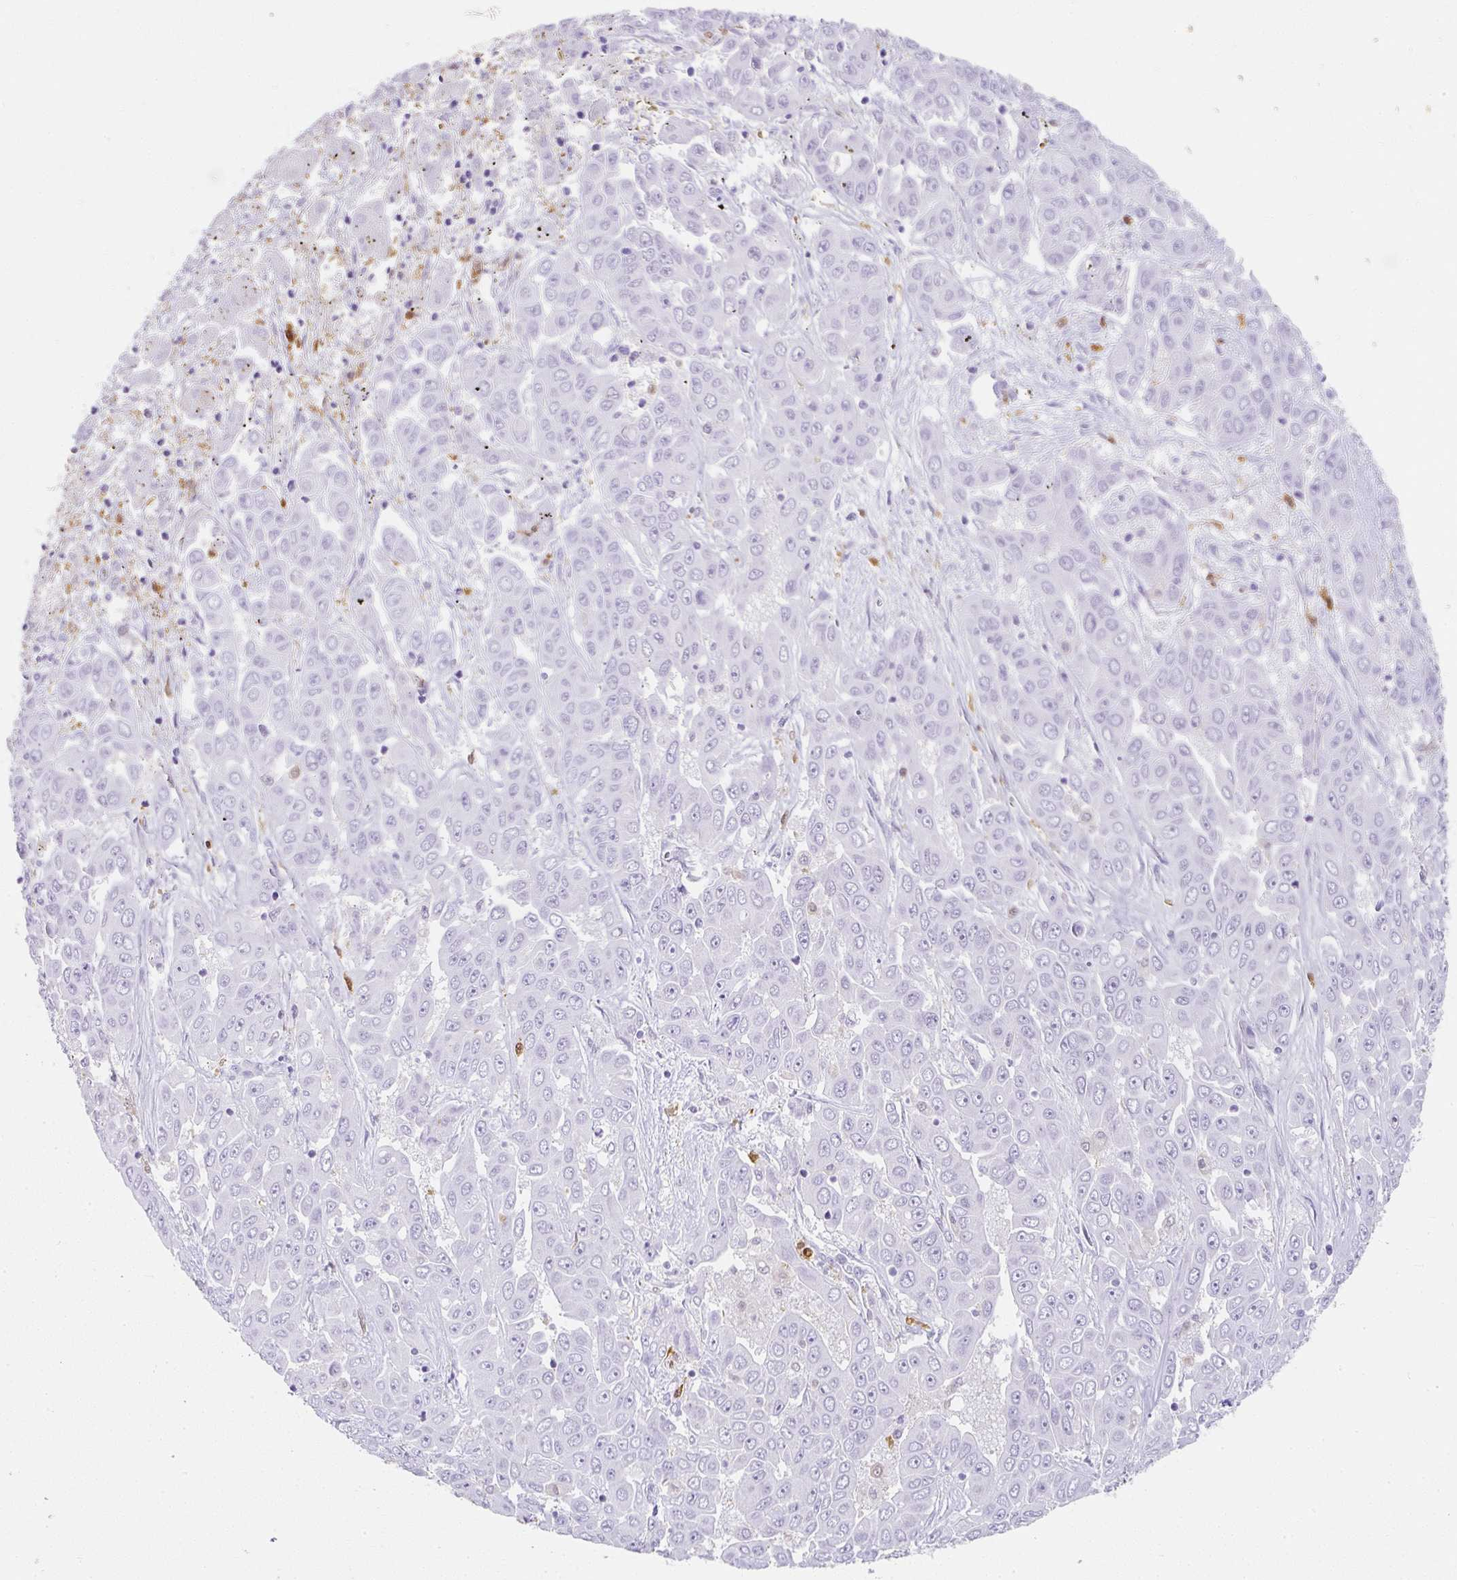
{"staining": {"intensity": "negative", "quantity": "none", "location": "none"}, "tissue": "liver cancer", "cell_type": "Tumor cells", "image_type": "cancer", "snomed": [{"axis": "morphology", "description": "Cholangiocarcinoma"}, {"axis": "topography", "description": "Liver"}], "caption": "DAB immunohistochemical staining of human liver cholangiocarcinoma displays no significant staining in tumor cells. Nuclei are stained in blue.", "gene": "HK3", "patient": {"sex": "female", "age": 52}}